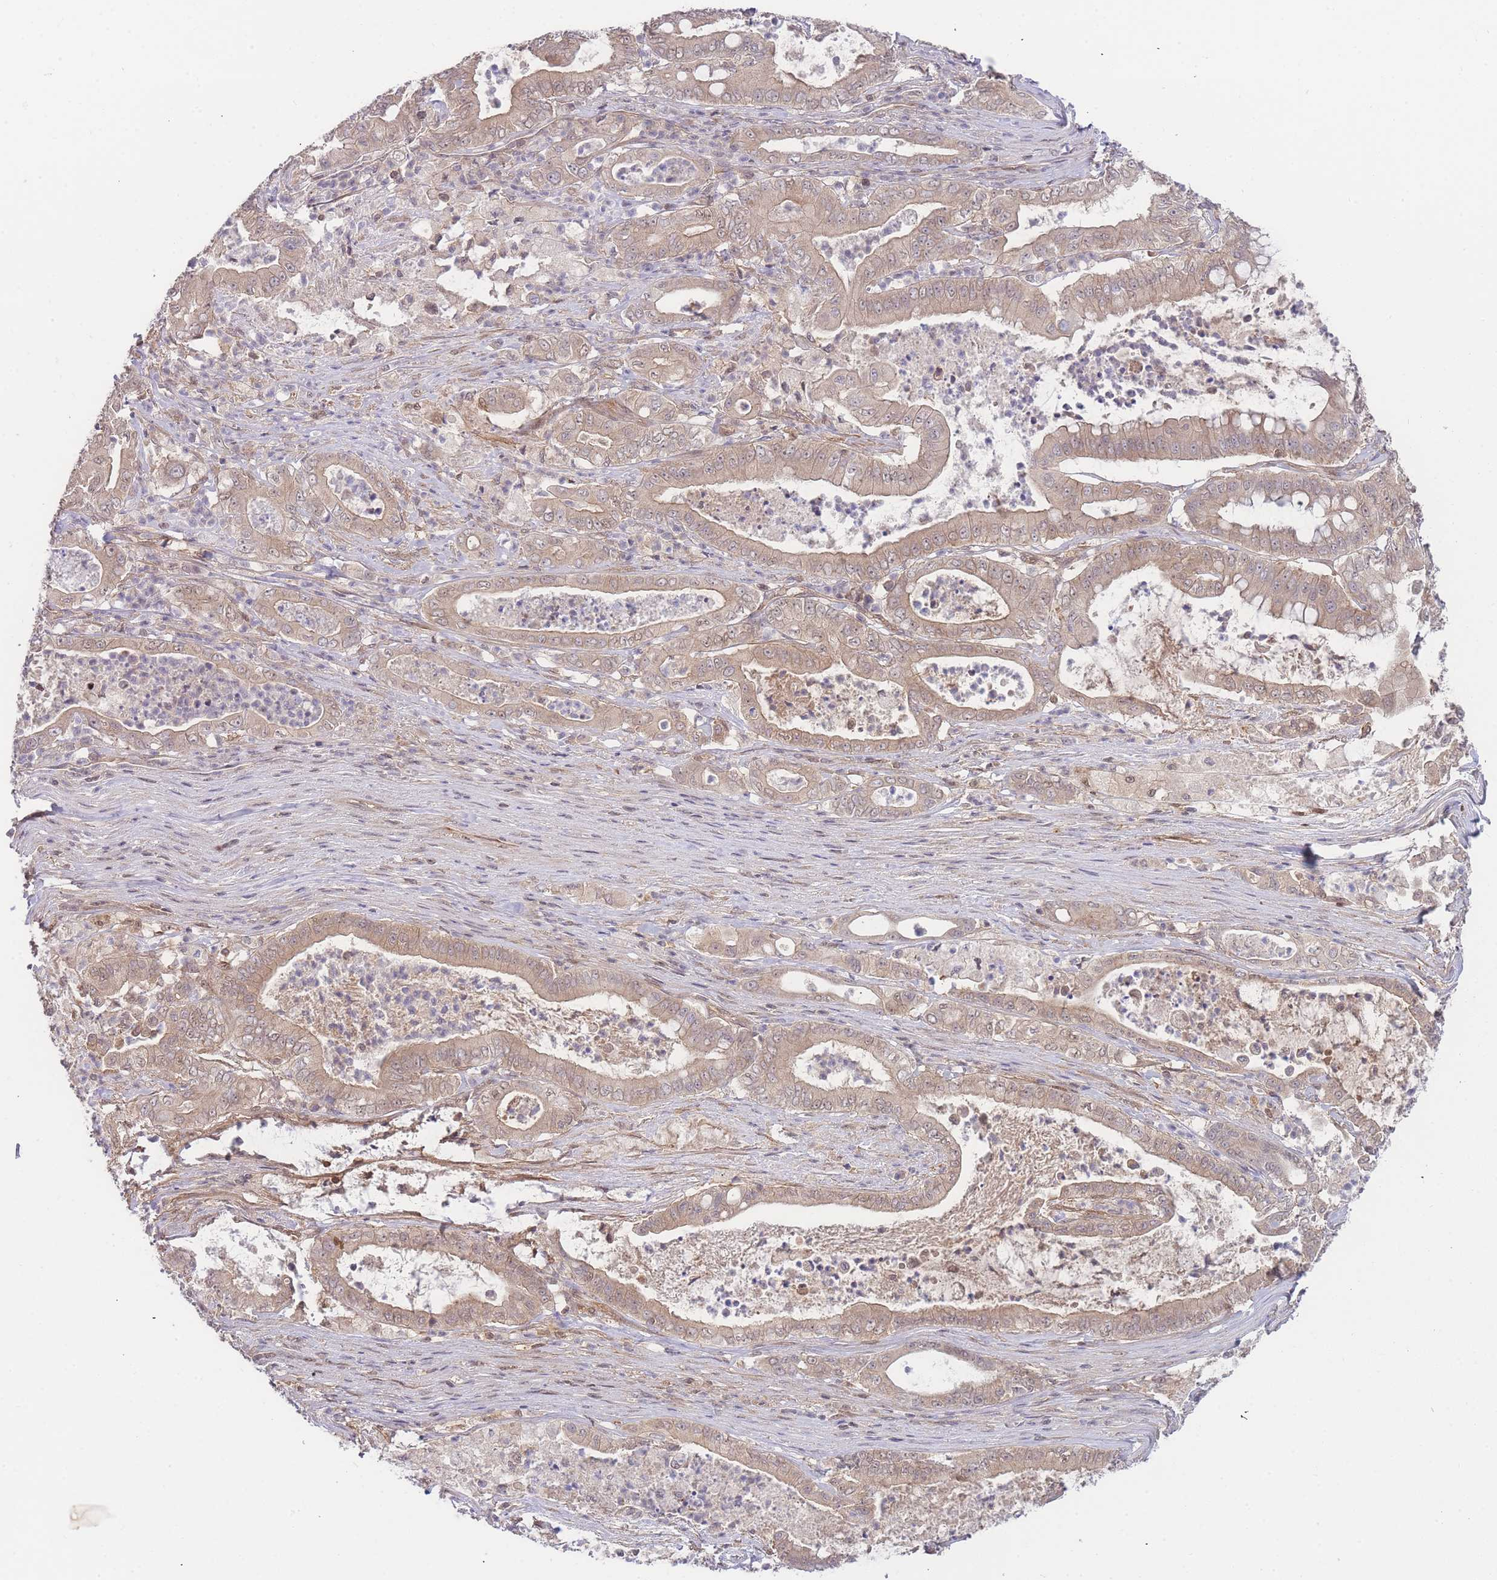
{"staining": {"intensity": "weak", "quantity": ">75%", "location": "cytoplasmic/membranous,nuclear"}, "tissue": "pancreatic cancer", "cell_type": "Tumor cells", "image_type": "cancer", "snomed": [{"axis": "morphology", "description": "Adenocarcinoma, NOS"}, {"axis": "topography", "description": "Pancreas"}], "caption": "This is an image of immunohistochemistry staining of adenocarcinoma (pancreatic), which shows weak staining in the cytoplasmic/membranous and nuclear of tumor cells.", "gene": "KIAA1191", "patient": {"sex": "male", "age": 71}}